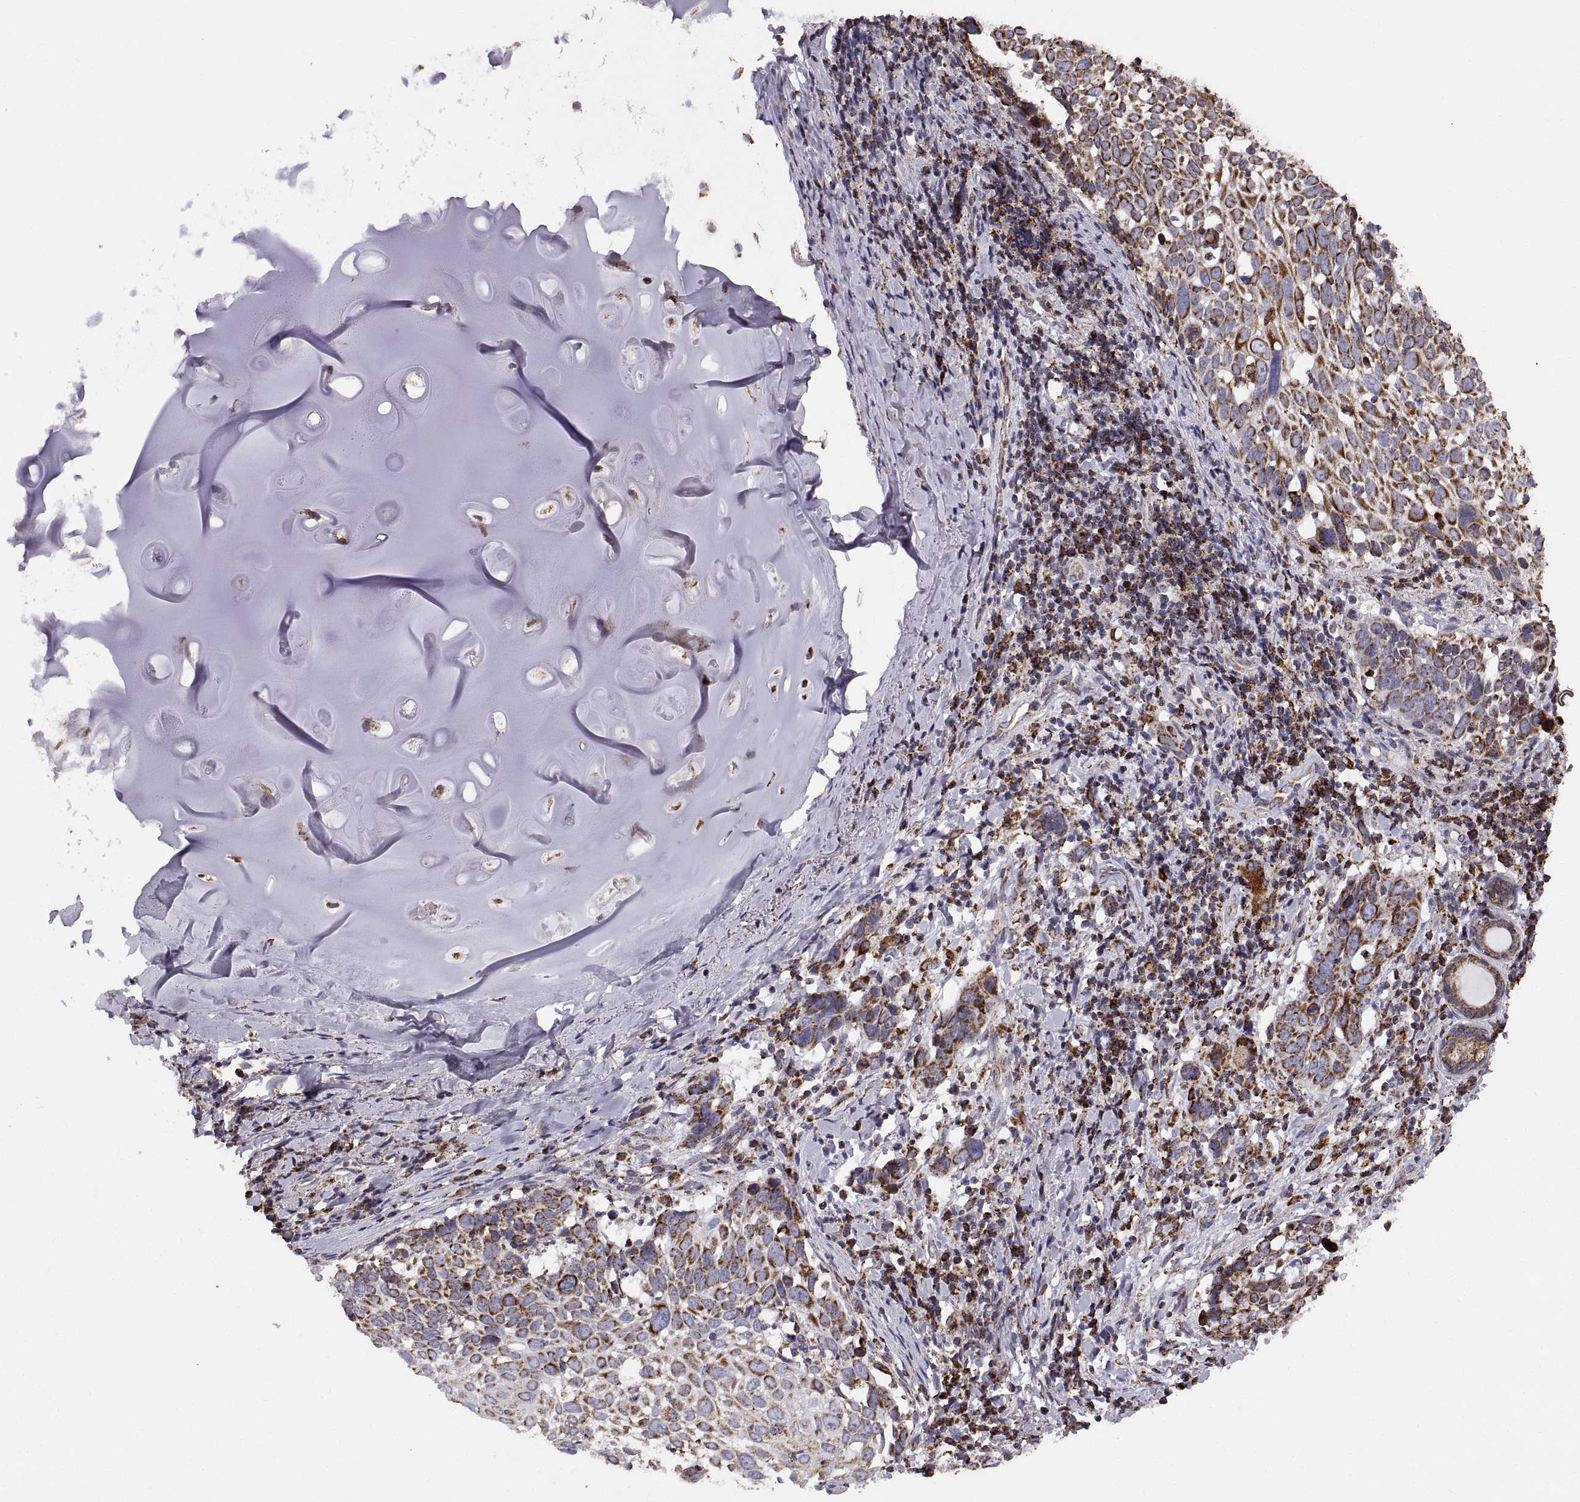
{"staining": {"intensity": "strong", "quantity": ">75%", "location": "cytoplasmic/membranous"}, "tissue": "lung cancer", "cell_type": "Tumor cells", "image_type": "cancer", "snomed": [{"axis": "morphology", "description": "Squamous cell carcinoma, NOS"}, {"axis": "topography", "description": "Lung"}], "caption": "IHC staining of lung cancer, which shows high levels of strong cytoplasmic/membranous staining in approximately >75% of tumor cells indicating strong cytoplasmic/membranous protein expression. The staining was performed using DAB (brown) for protein detection and nuclei were counterstained in hematoxylin (blue).", "gene": "ARSD", "patient": {"sex": "male", "age": 57}}